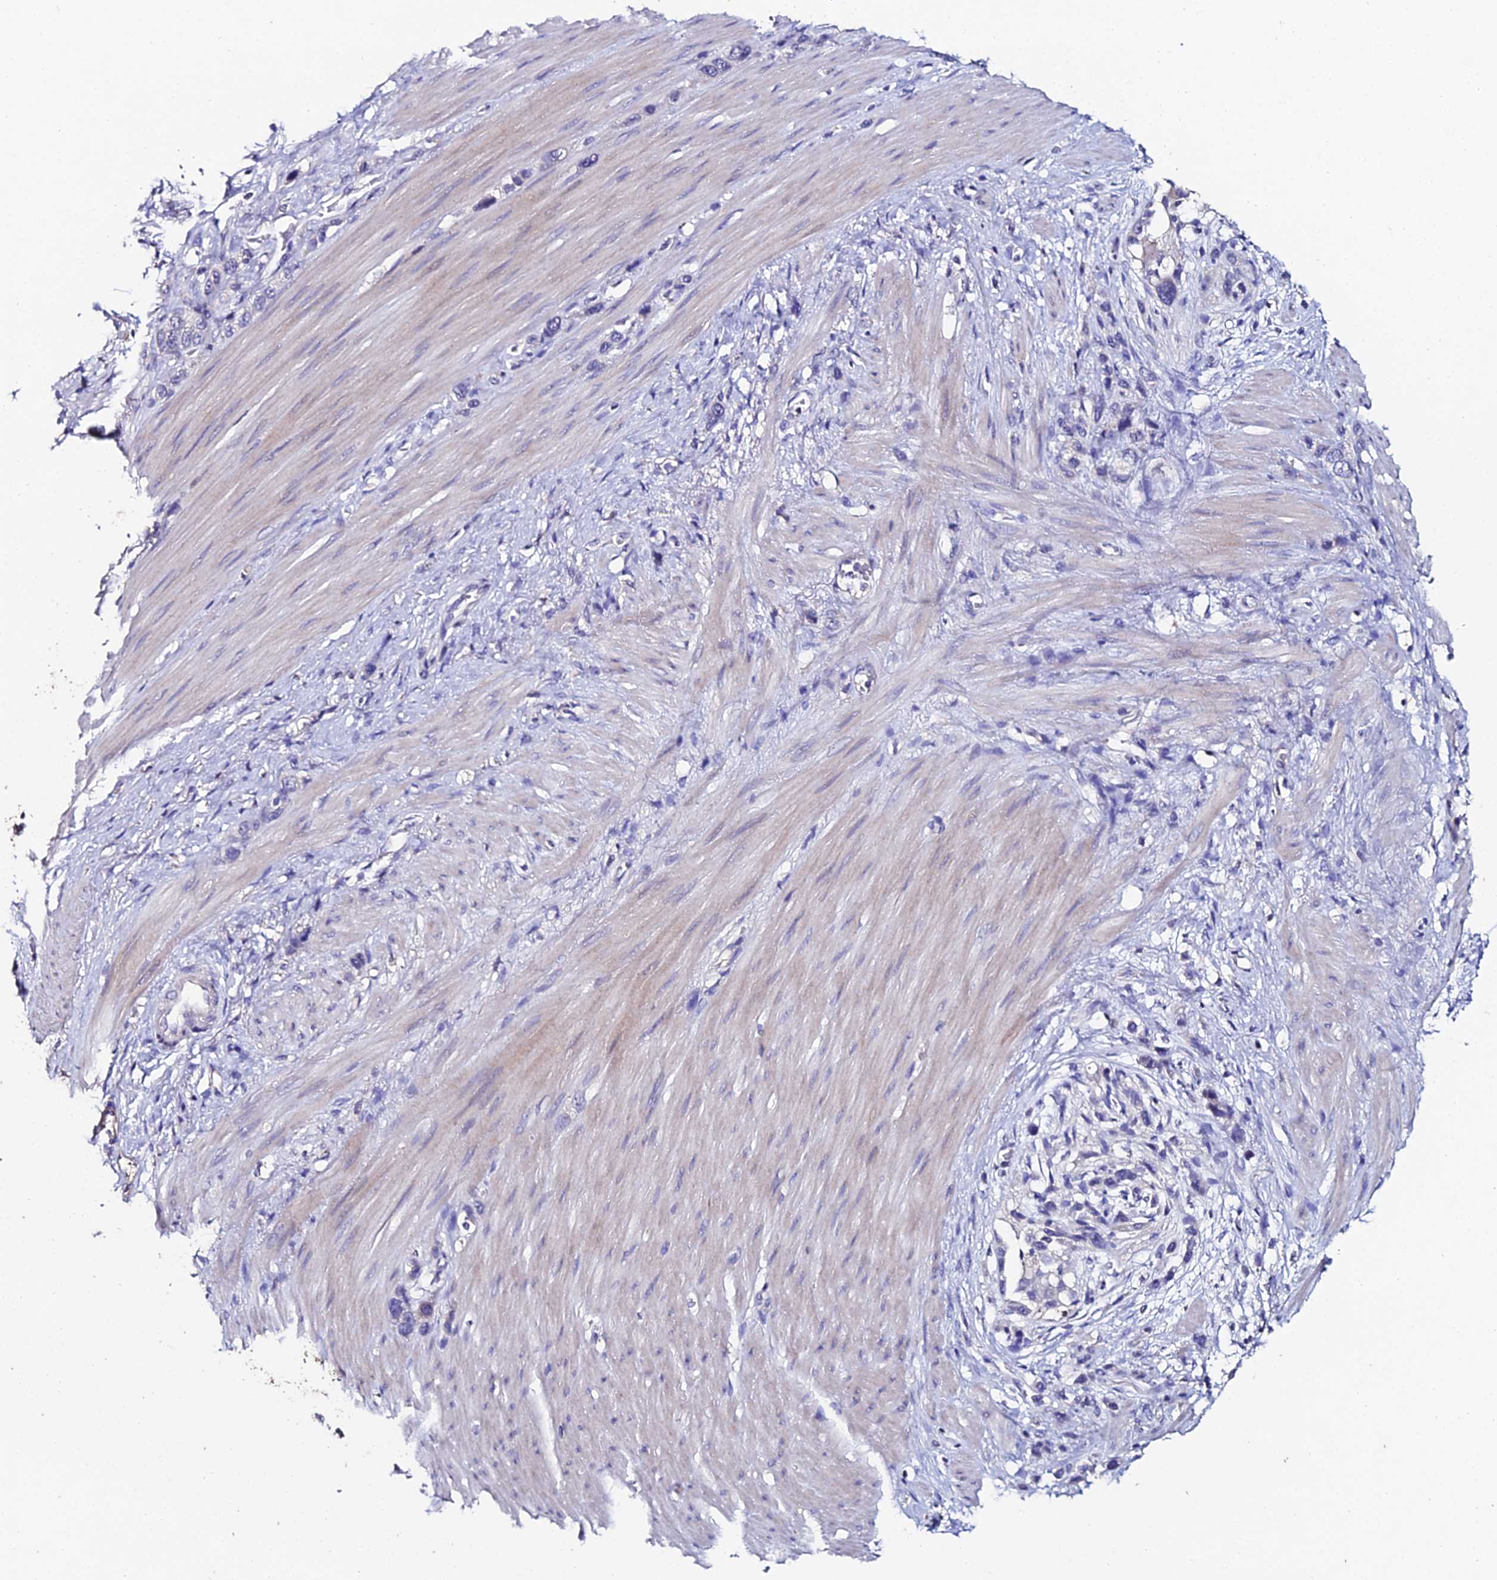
{"staining": {"intensity": "negative", "quantity": "none", "location": "none"}, "tissue": "stomach cancer", "cell_type": "Tumor cells", "image_type": "cancer", "snomed": [{"axis": "morphology", "description": "Adenocarcinoma, NOS"}, {"axis": "morphology", "description": "Adenocarcinoma, High grade"}, {"axis": "topography", "description": "Stomach, upper"}, {"axis": "topography", "description": "Stomach, lower"}], "caption": "IHC micrograph of human stomach cancer stained for a protein (brown), which demonstrates no staining in tumor cells. (DAB immunohistochemistry (IHC) visualized using brightfield microscopy, high magnification).", "gene": "ESRRG", "patient": {"sex": "female", "age": 65}}